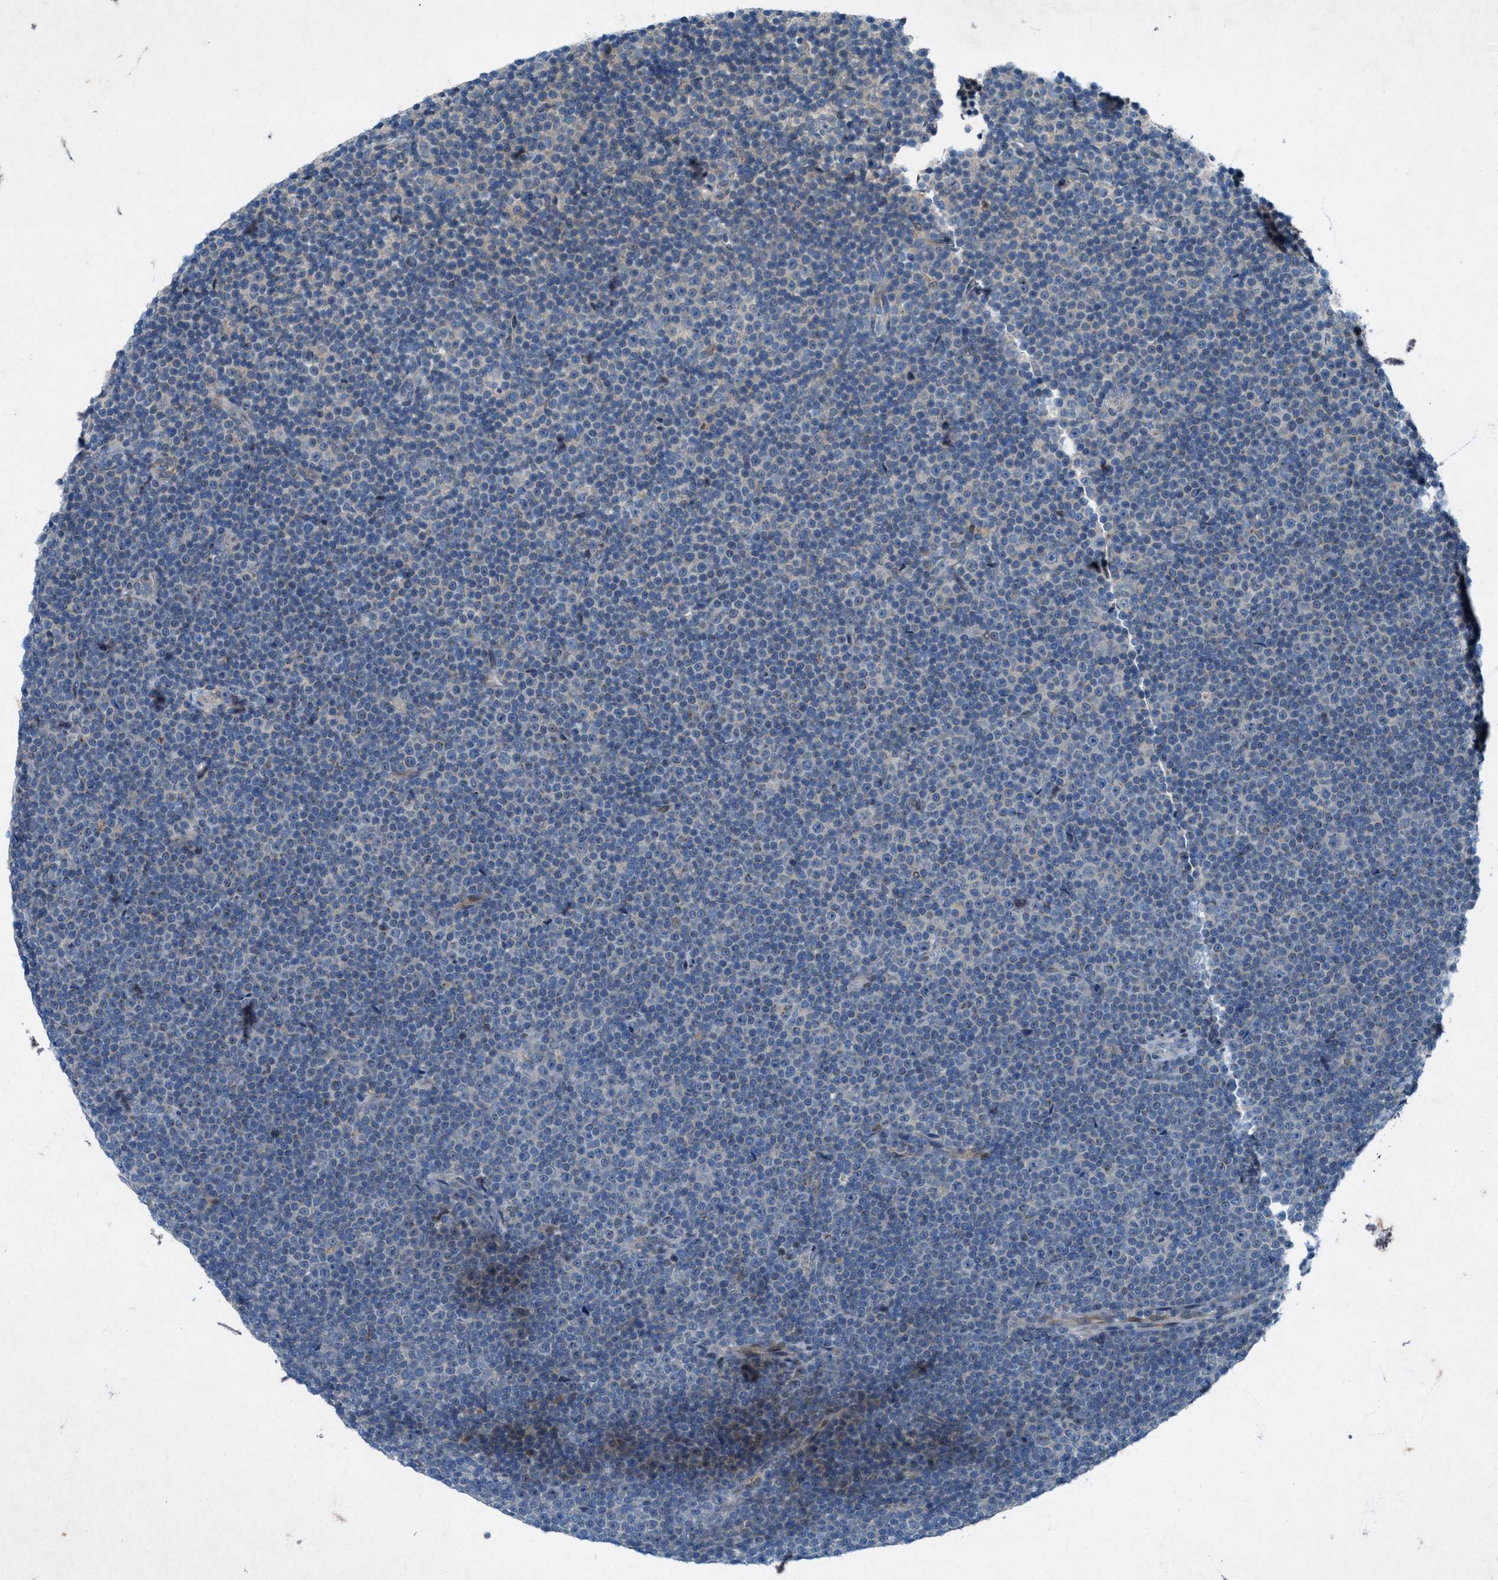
{"staining": {"intensity": "negative", "quantity": "none", "location": "none"}, "tissue": "lymphoma", "cell_type": "Tumor cells", "image_type": "cancer", "snomed": [{"axis": "morphology", "description": "Malignant lymphoma, non-Hodgkin's type, Low grade"}, {"axis": "topography", "description": "Lymph node"}], "caption": "An image of human lymphoma is negative for staining in tumor cells.", "gene": "URGCP", "patient": {"sex": "female", "age": 67}}